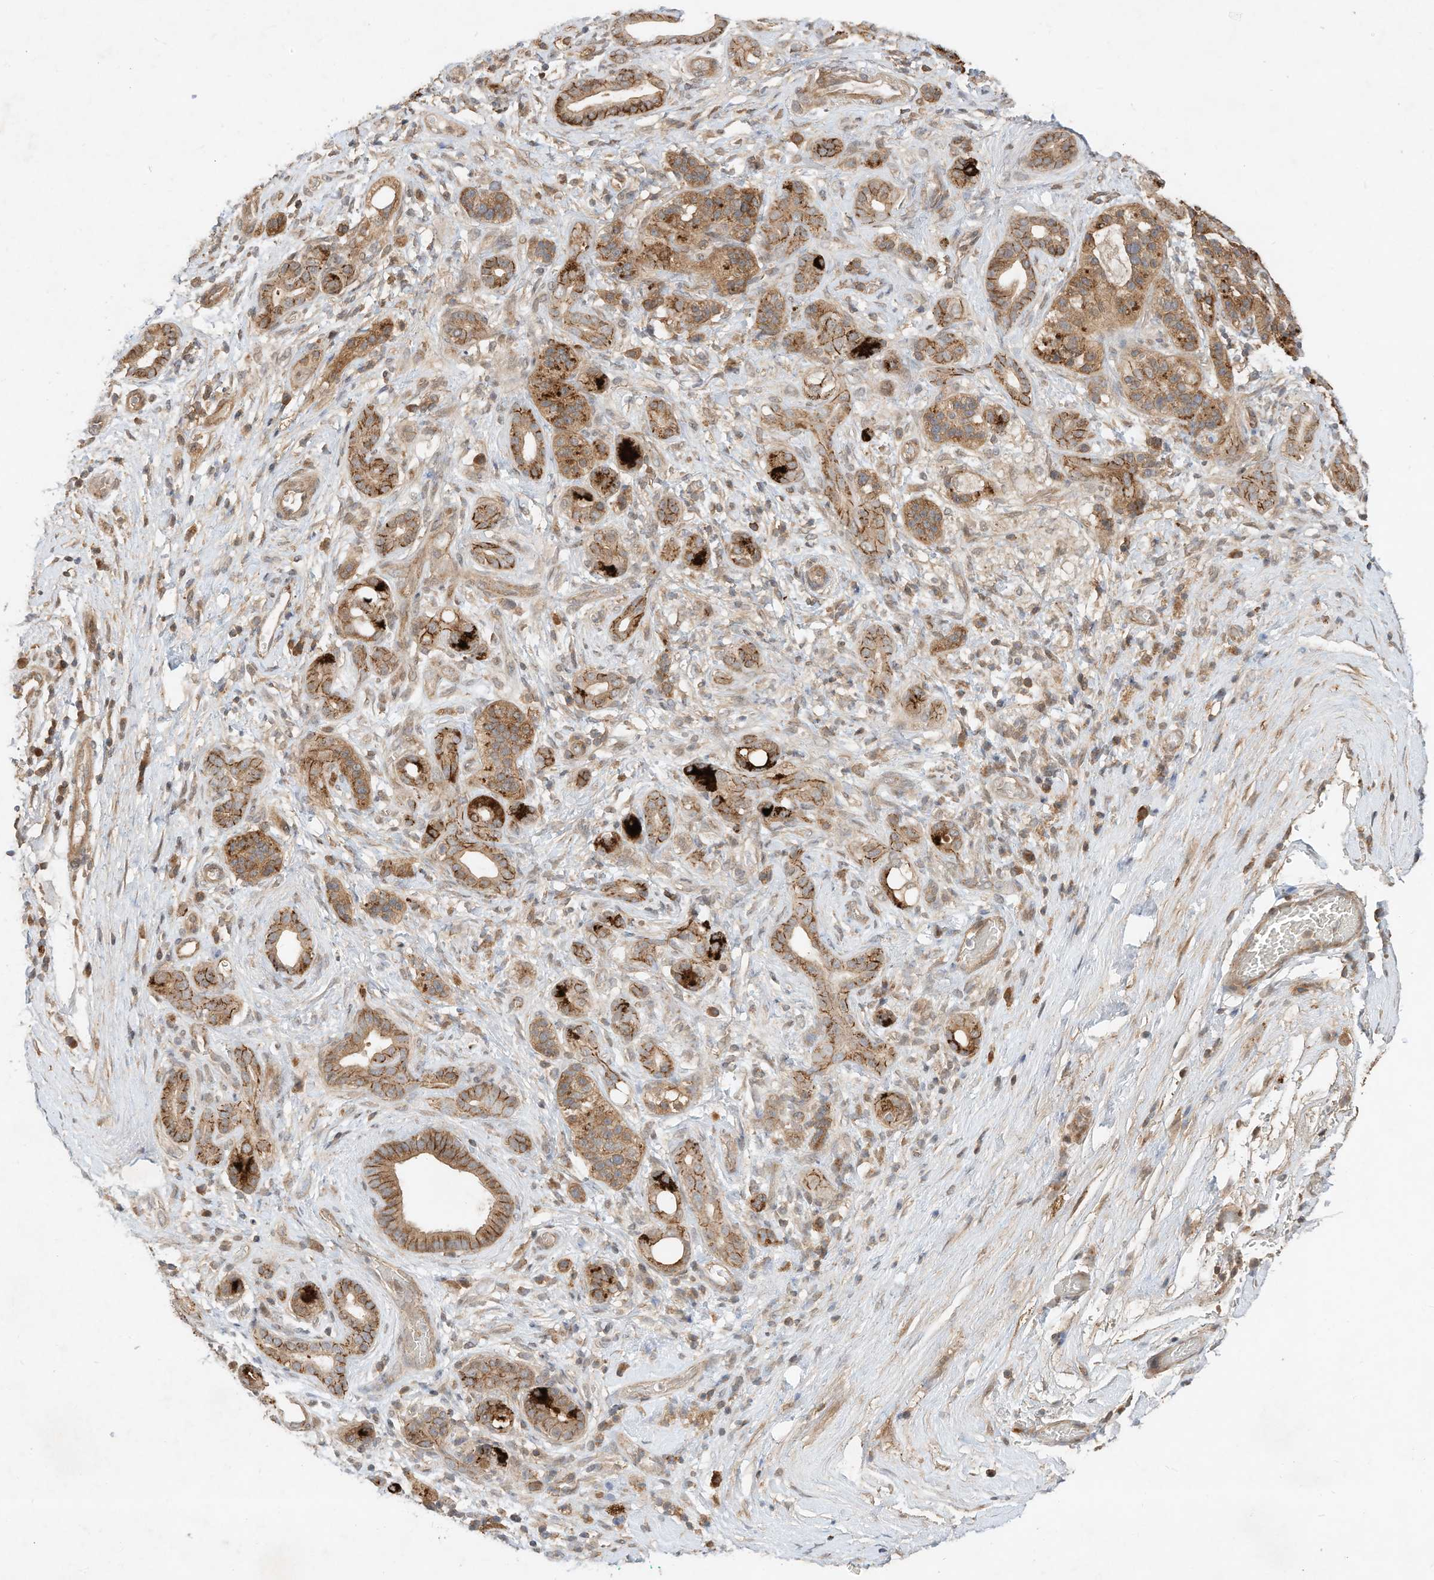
{"staining": {"intensity": "moderate", "quantity": ">75%", "location": "cytoplasmic/membranous"}, "tissue": "pancreatic cancer", "cell_type": "Tumor cells", "image_type": "cancer", "snomed": [{"axis": "morphology", "description": "Adenocarcinoma, NOS"}, {"axis": "topography", "description": "Pancreas"}], "caption": "IHC histopathology image of pancreatic adenocarcinoma stained for a protein (brown), which demonstrates medium levels of moderate cytoplasmic/membranous staining in approximately >75% of tumor cells.", "gene": "CPAMD8", "patient": {"sex": "male", "age": 78}}